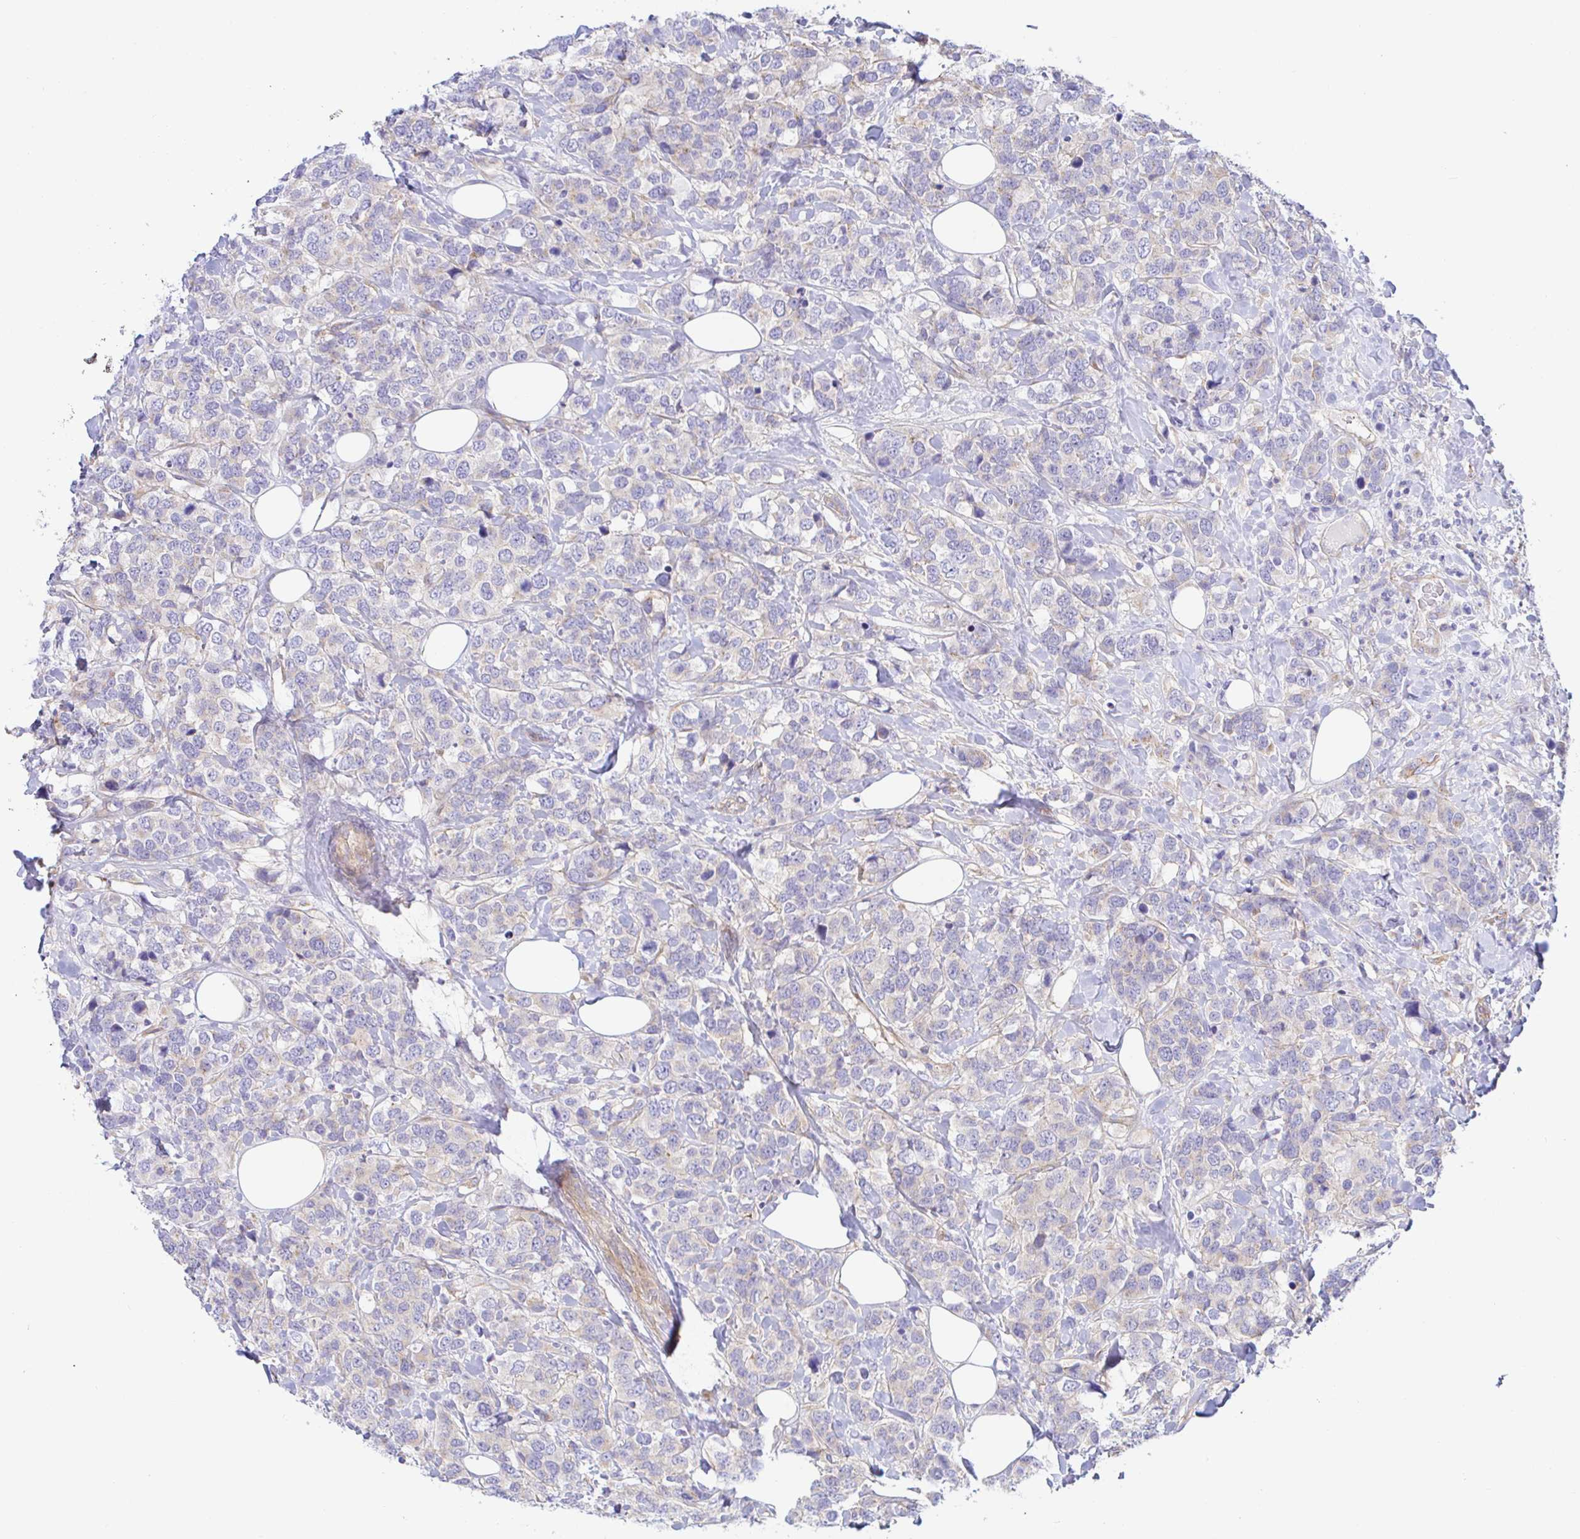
{"staining": {"intensity": "negative", "quantity": "none", "location": "none"}, "tissue": "breast cancer", "cell_type": "Tumor cells", "image_type": "cancer", "snomed": [{"axis": "morphology", "description": "Lobular carcinoma"}, {"axis": "topography", "description": "Breast"}], "caption": "High power microscopy photomicrograph of an immunohistochemistry histopathology image of breast cancer (lobular carcinoma), revealing no significant expression in tumor cells. Brightfield microscopy of immunohistochemistry stained with DAB (brown) and hematoxylin (blue), captured at high magnification.", "gene": "ARL4D", "patient": {"sex": "female", "age": 59}}